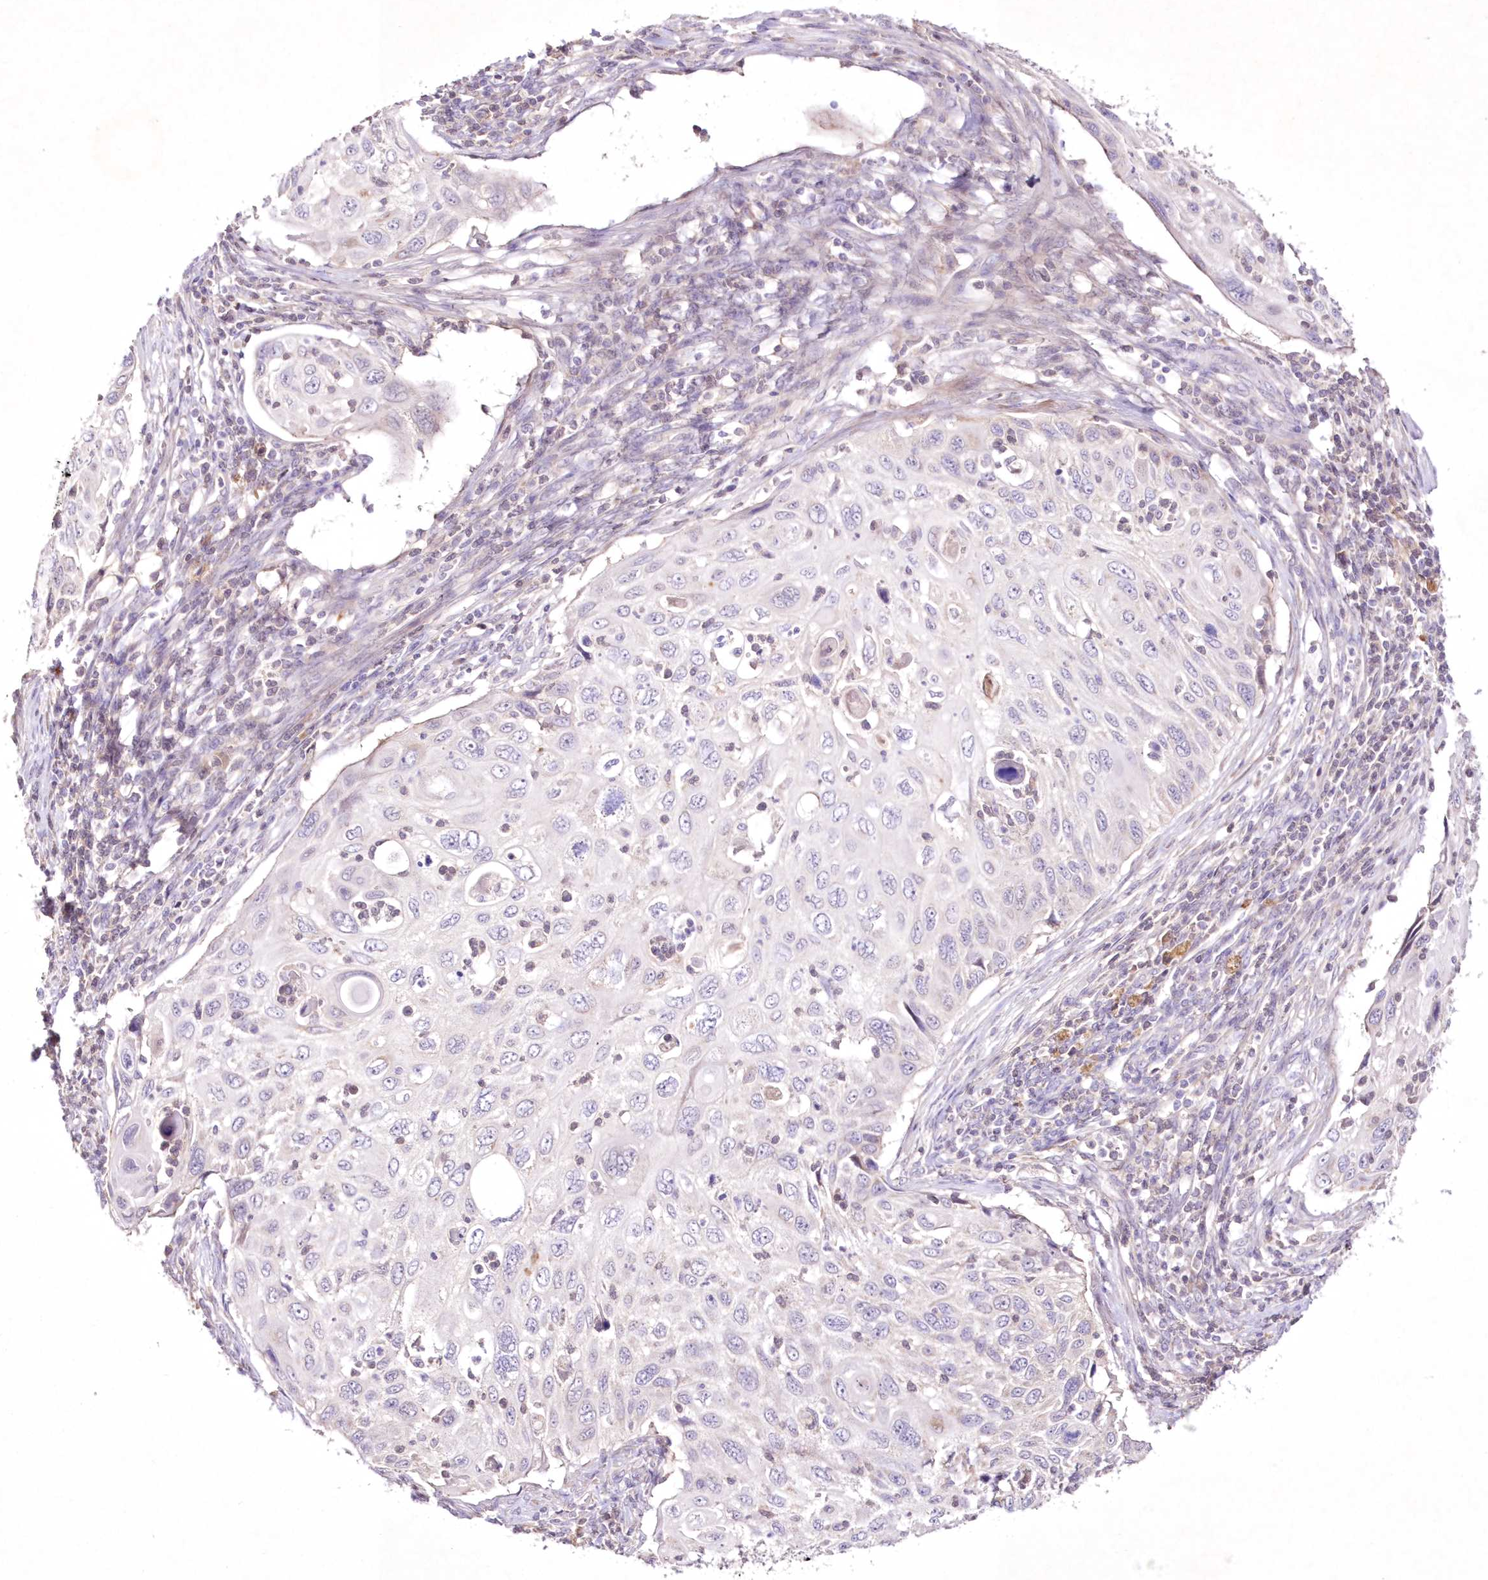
{"staining": {"intensity": "negative", "quantity": "none", "location": "none"}, "tissue": "cervical cancer", "cell_type": "Tumor cells", "image_type": "cancer", "snomed": [{"axis": "morphology", "description": "Squamous cell carcinoma, NOS"}, {"axis": "topography", "description": "Cervix"}], "caption": "Immunohistochemical staining of squamous cell carcinoma (cervical) reveals no significant staining in tumor cells.", "gene": "NEU4", "patient": {"sex": "female", "age": 70}}